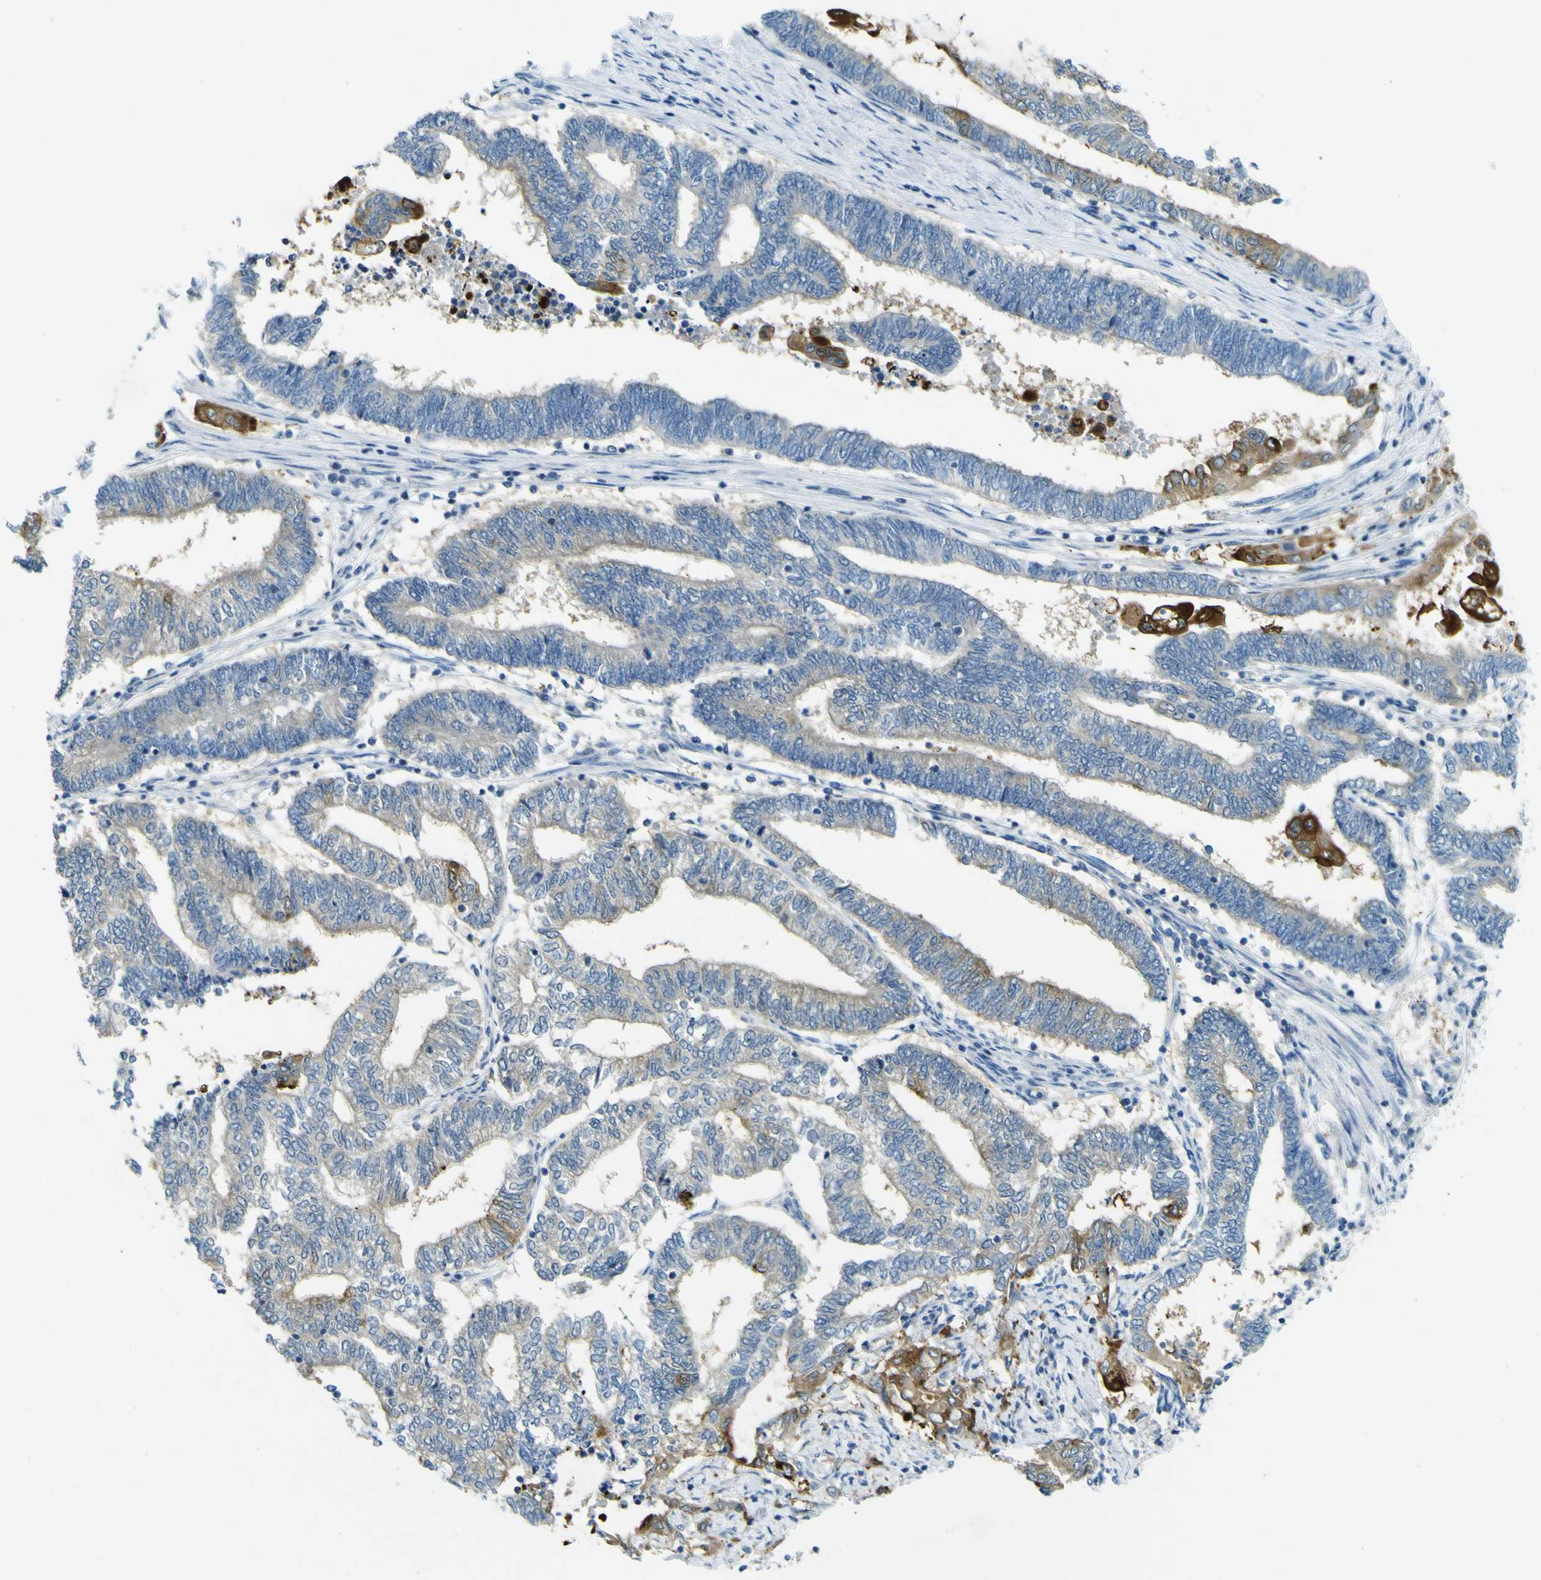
{"staining": {"intensity": "strong", "quantity": "<25%", "location": "cytoplasmic/membranous"}, "tissue": "endometrial cancer", "cell_type": "Tumor cells", "image_type": "cancer", "snomed": [{"axis": "morphology", "description": "Adenocarcinoma, NOS"}, {"axis": "topography", "description": "Uterus"}, {"axis": "topography", "description": "Endometrium"}], "caption": "A photomicrograph of human endometrial cancer (adenocarcinoma) stained for a protein displays strong cytoplasmic/membranous brown staining in tumor cells. The protein is shown in brown color, while the nuclei are stained blue.", "gene": "SORCS1", "patient": {"sex": "female", "age": 70}}